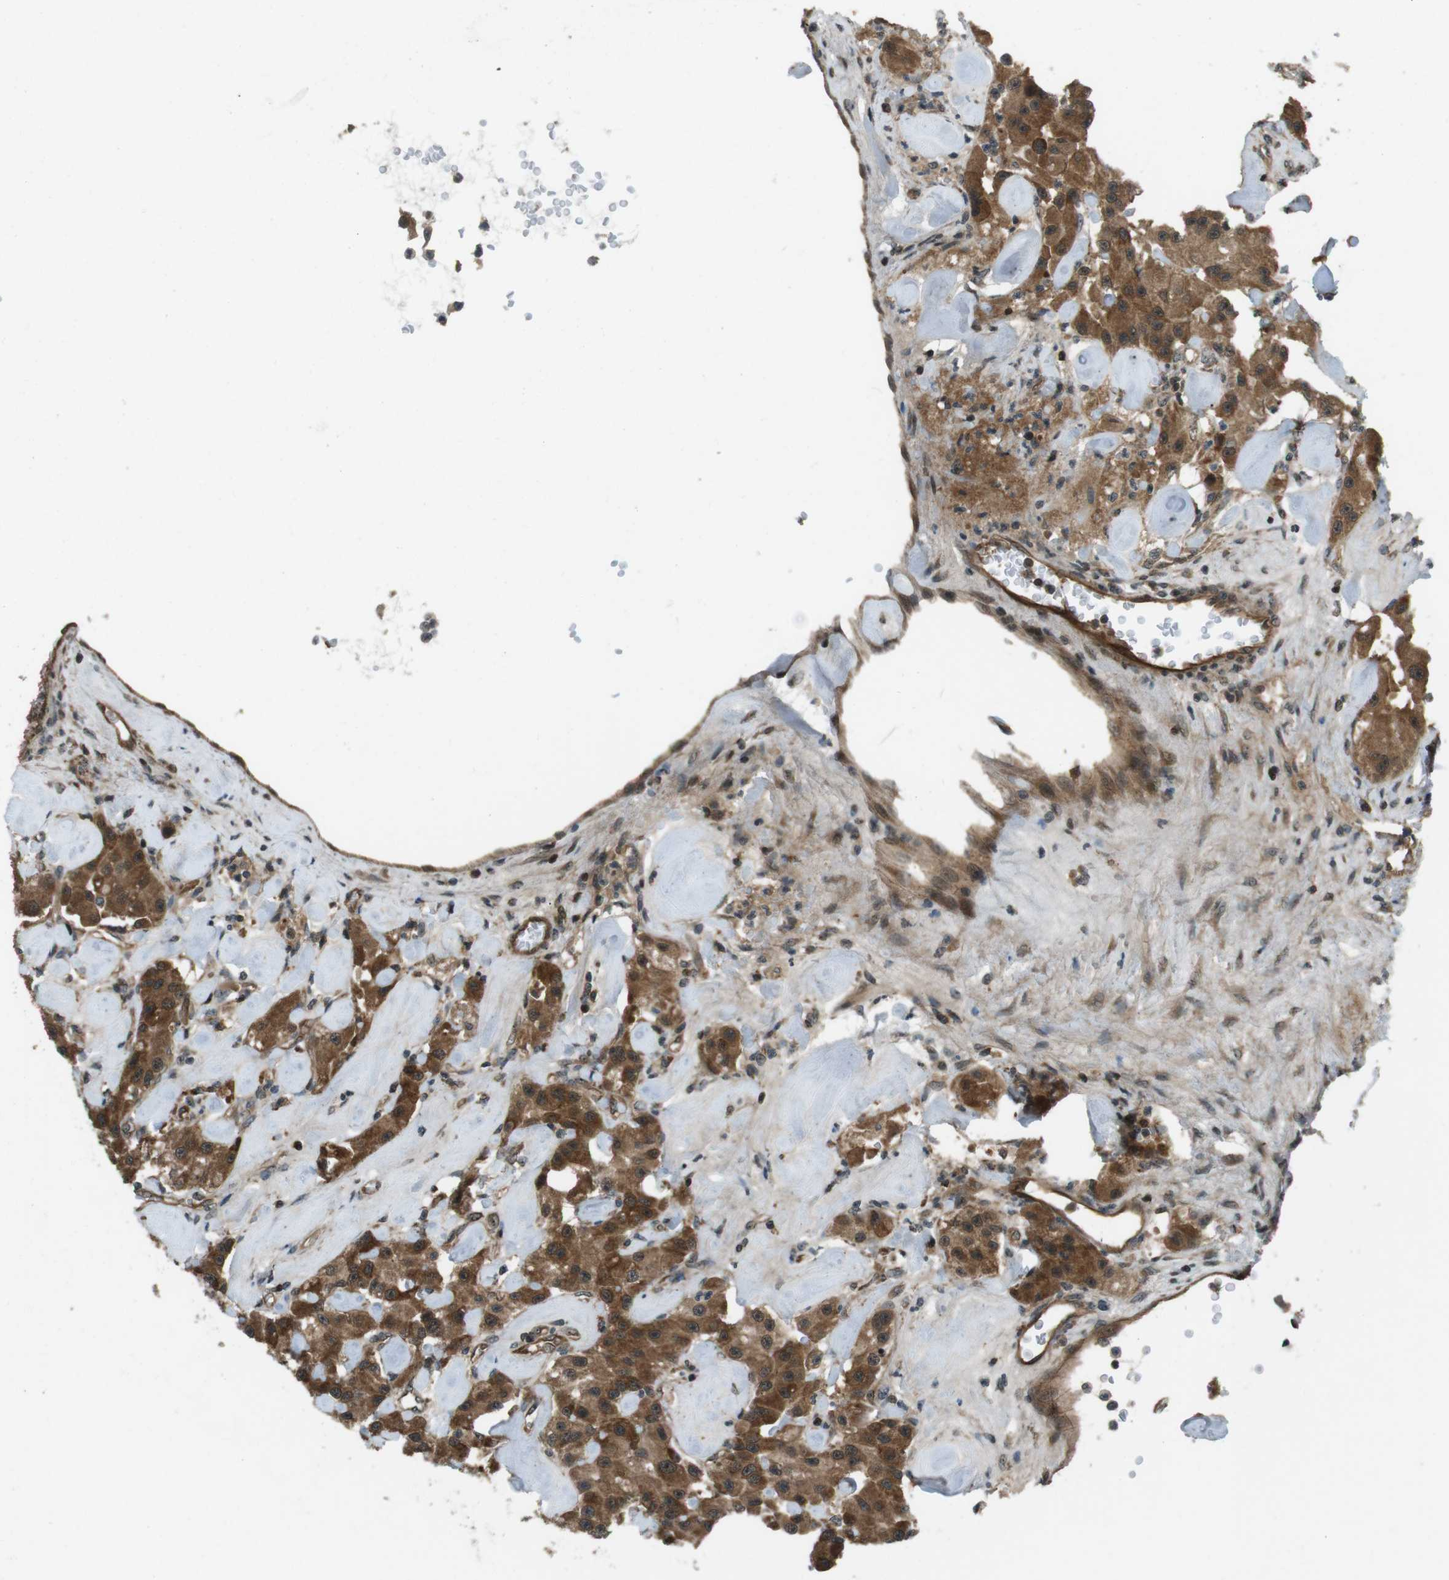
{"staining": {"intensity": "strong", "quantity": ">75%", "location": "cytoplasmic/membranous,nuclear"}, "tissue": "carcinoid", "cell_type": "Tumor cells", "image_type": "cancer", "snomed": [{"axis": "morphology", "description": "Carcinoid, malignant, NOS"}, {"axis": "topography", "description": "Pancreas"}], "caption": "Carcinoid (malignant) stained for a protein reveals strong cytoplasmic/membranous and nuclear positivity in tumor cells.", "gene": "TIAM2", "patient": {"sex": "male", "age": 41}}